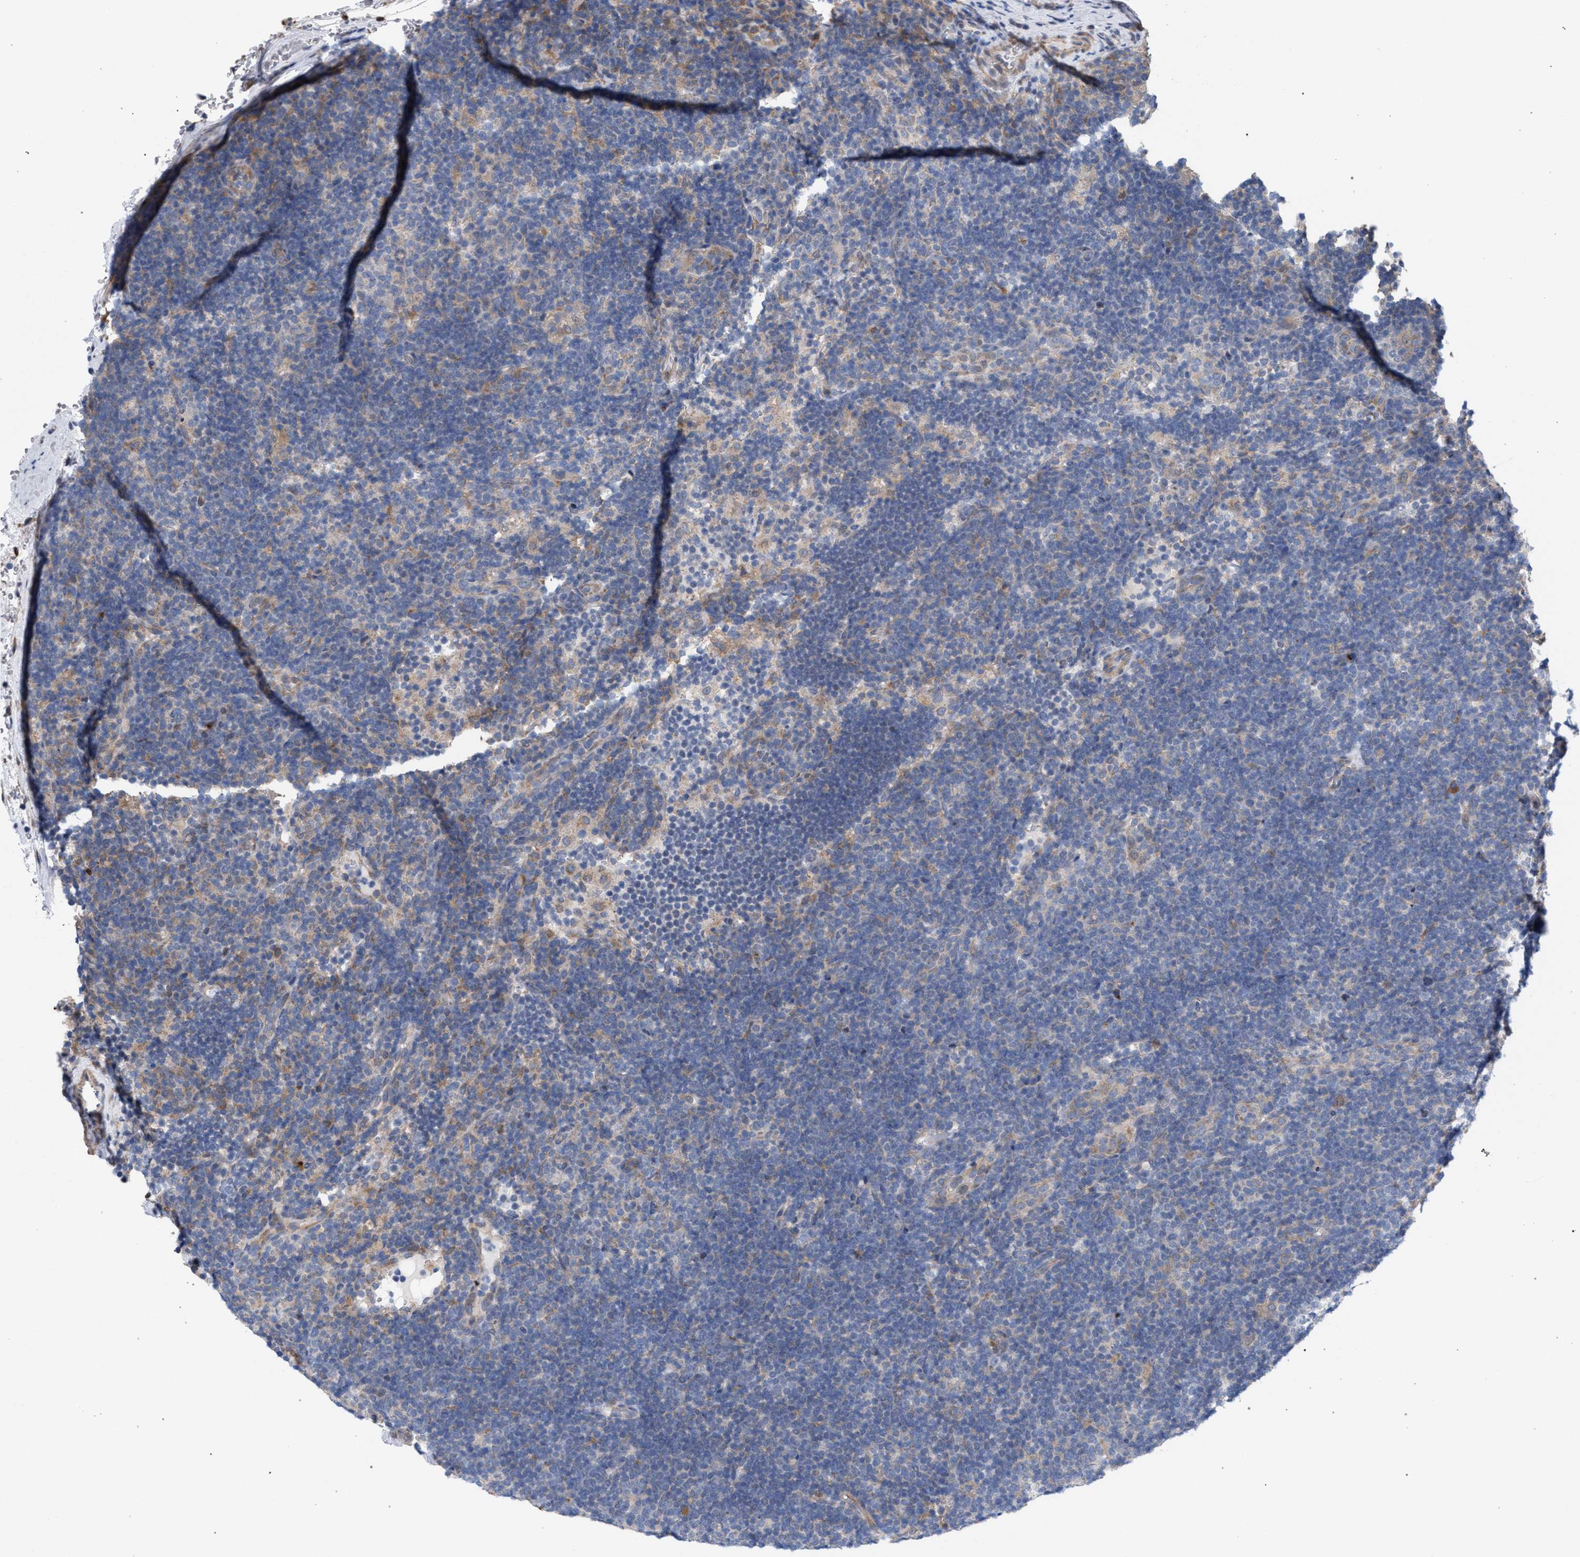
{"staining": {"intensity": "negative", "quantity": "none", "location": "none"}, "tissue": "lymphoma", "cell_type": "Tumor cells", "image_type": "cancer", "snomed": [{"axis": "morphology", "description": "Hodgkin's disease, NOS"}, {"axis": "topography", "description": "Lymph node"}], "caption": "High power microscopy histopathology image of an immunohistochemistry micrograph of Hodgkin's disease, revealing no significant expression in tumor cells.", "gene": "RNF135", "patient": {"sex": "female", "age": 57}}